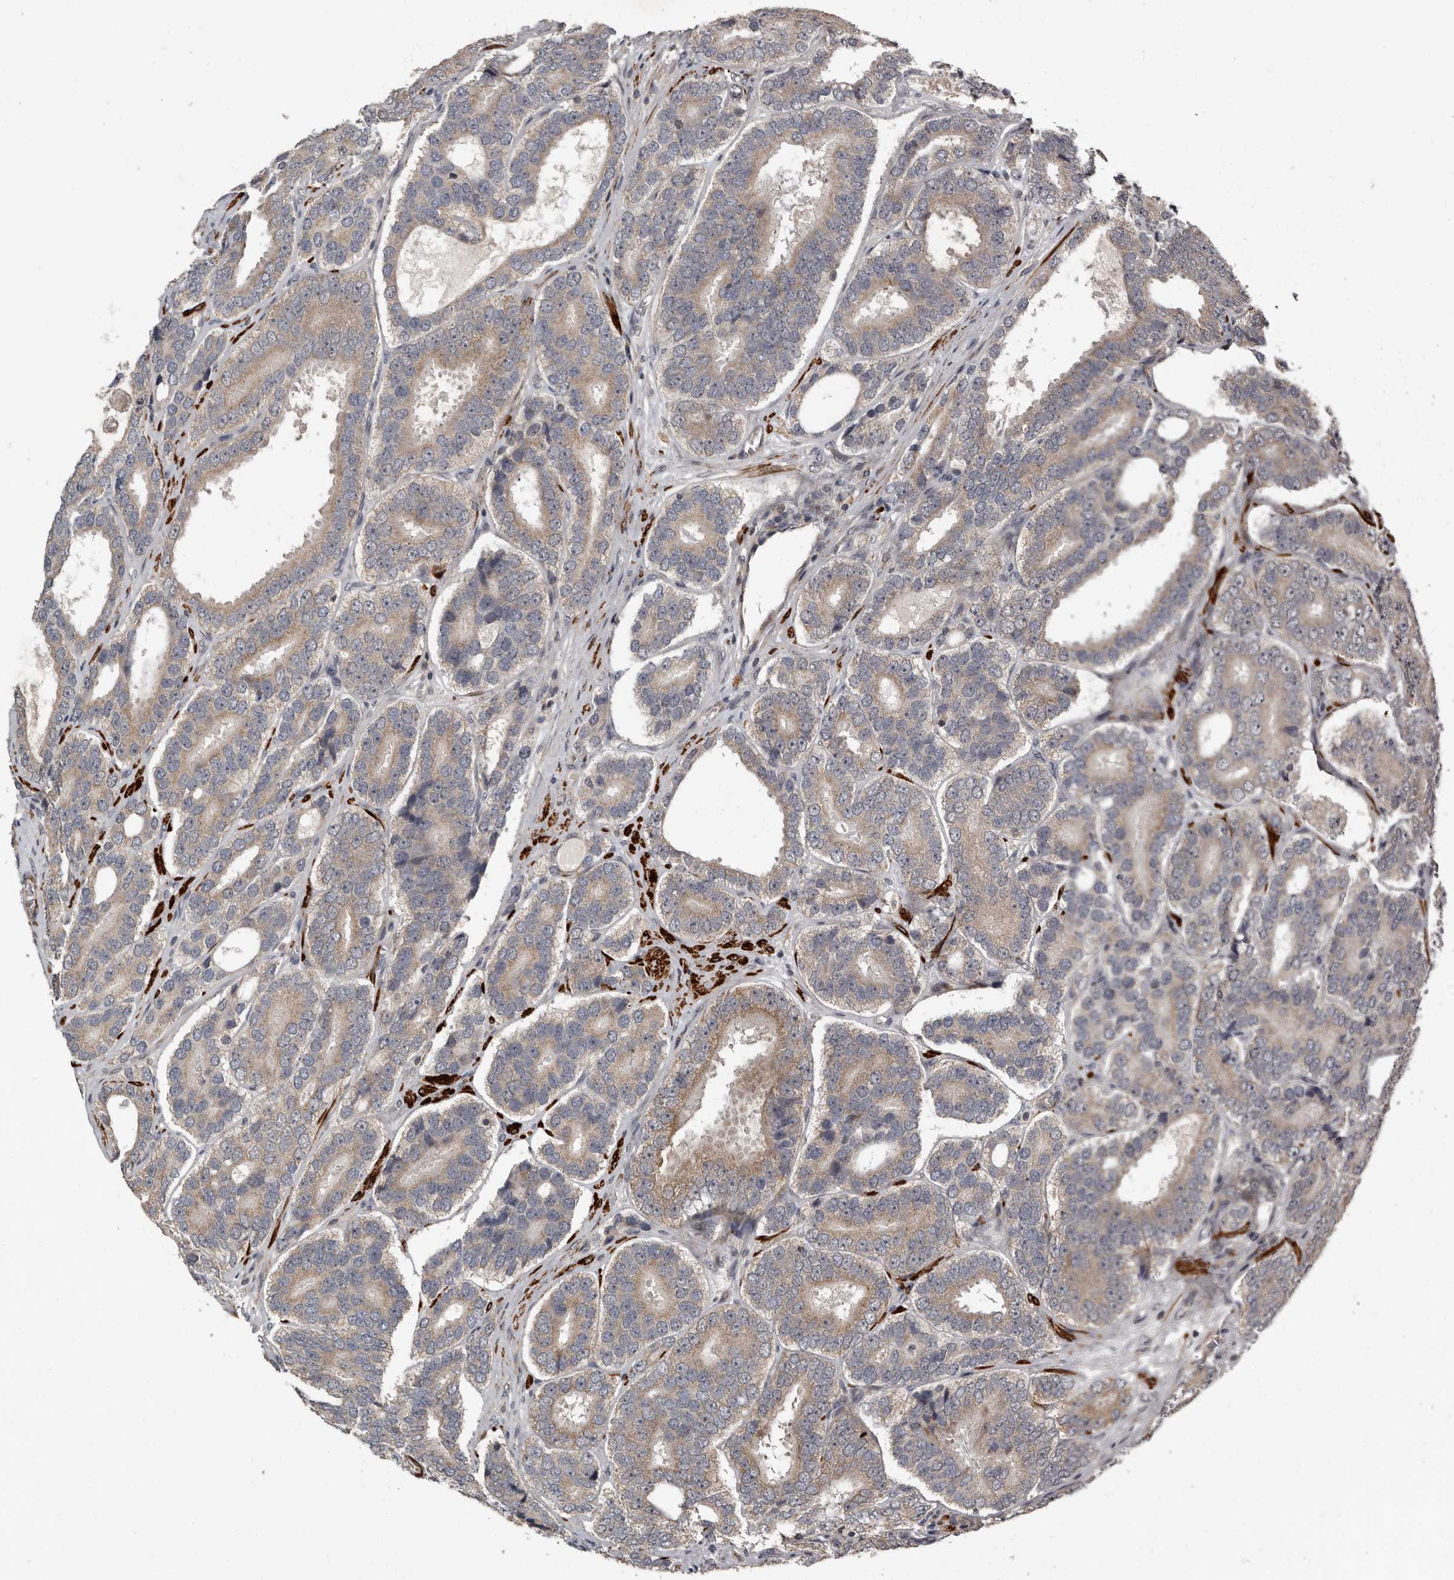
{"staining": {"intensity": "weak", "quantity": ">75%", "location": "cytoplasmic/membranous"}, "tissue": "prostate cancer", "cell_type": "Tumor cells", "image_type": "cancer", "snomed": [{"axis": "morphology", "description": "Adenocarcinoma, High grade"}, {"axis": "topography", "description": "Prostate"}], "caption": "Prostate cancer (high-grade adenocarcinoma) stained with immunohistochemistry shows weak cytoplasmic/membranous staining in approximately >75% of tumor cells. The staining was performed using DAB, with brown indicating positive protein expression. Nuclei are stained blue with hematoxylin.", "gene": "FGFR4", "patient": {"sex": "male", "age": 56}}